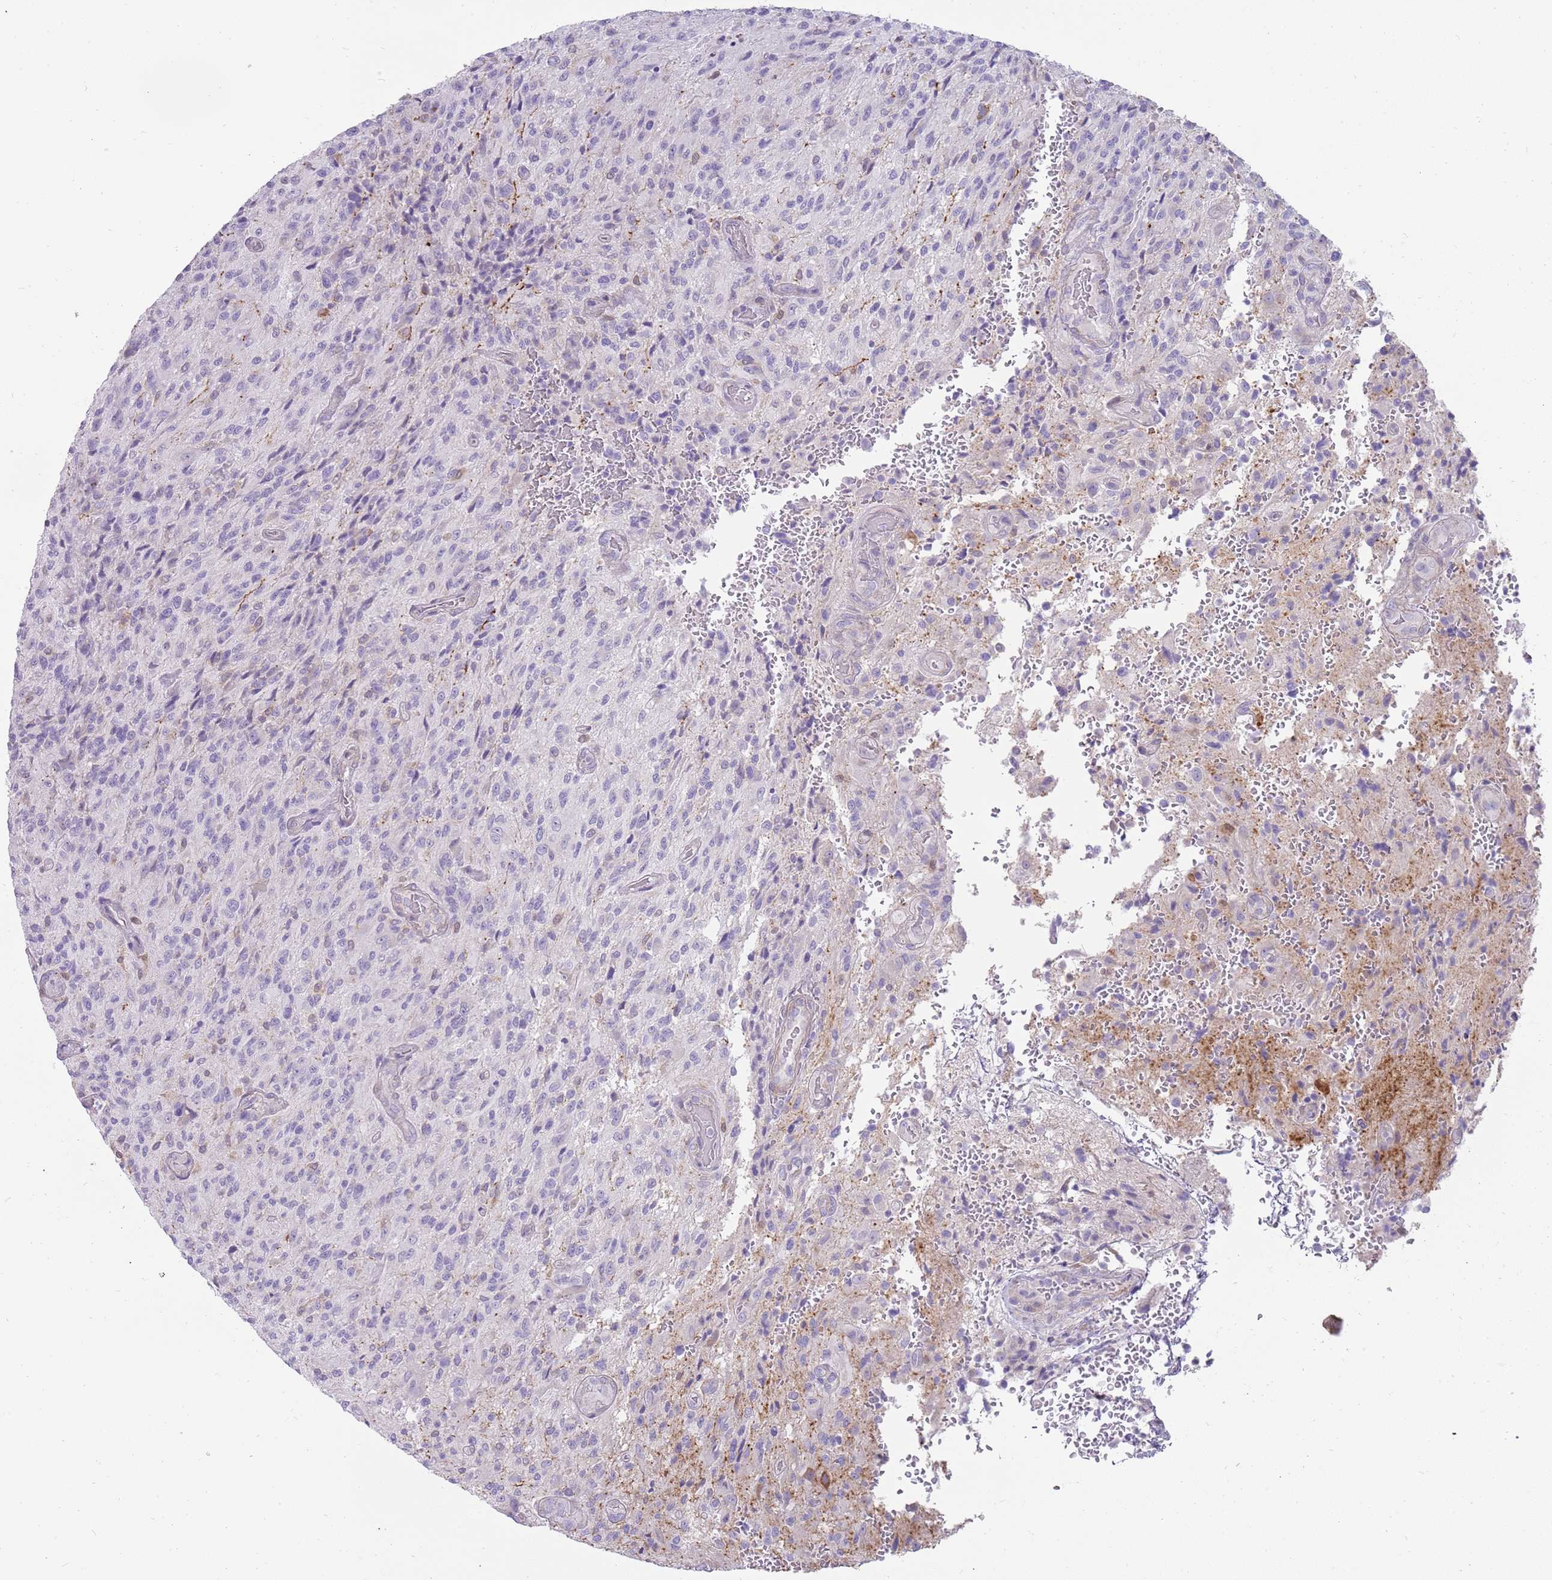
{"staining": {"intensity": "negative", "quantity": "none", "location": "none"}, "tissue": "glioma", "cell_type": "Tumor cells", "image_type": "cancer", "snomed": [{"axis": "morphology", "description": "Normal tissue, NOS"}, {"axis": "morphology", "description": "Glioma, malignant, High grade"}, {"axis": "topography", "description": "Cerebral cortex"}], "caption": "DAB immunohistochemical staining of malignant glioma (high-grade) displays no significant positivity in tumor cells.", "gene": "DIPK1C", "patient": {"sex": "male", "age": 56}}